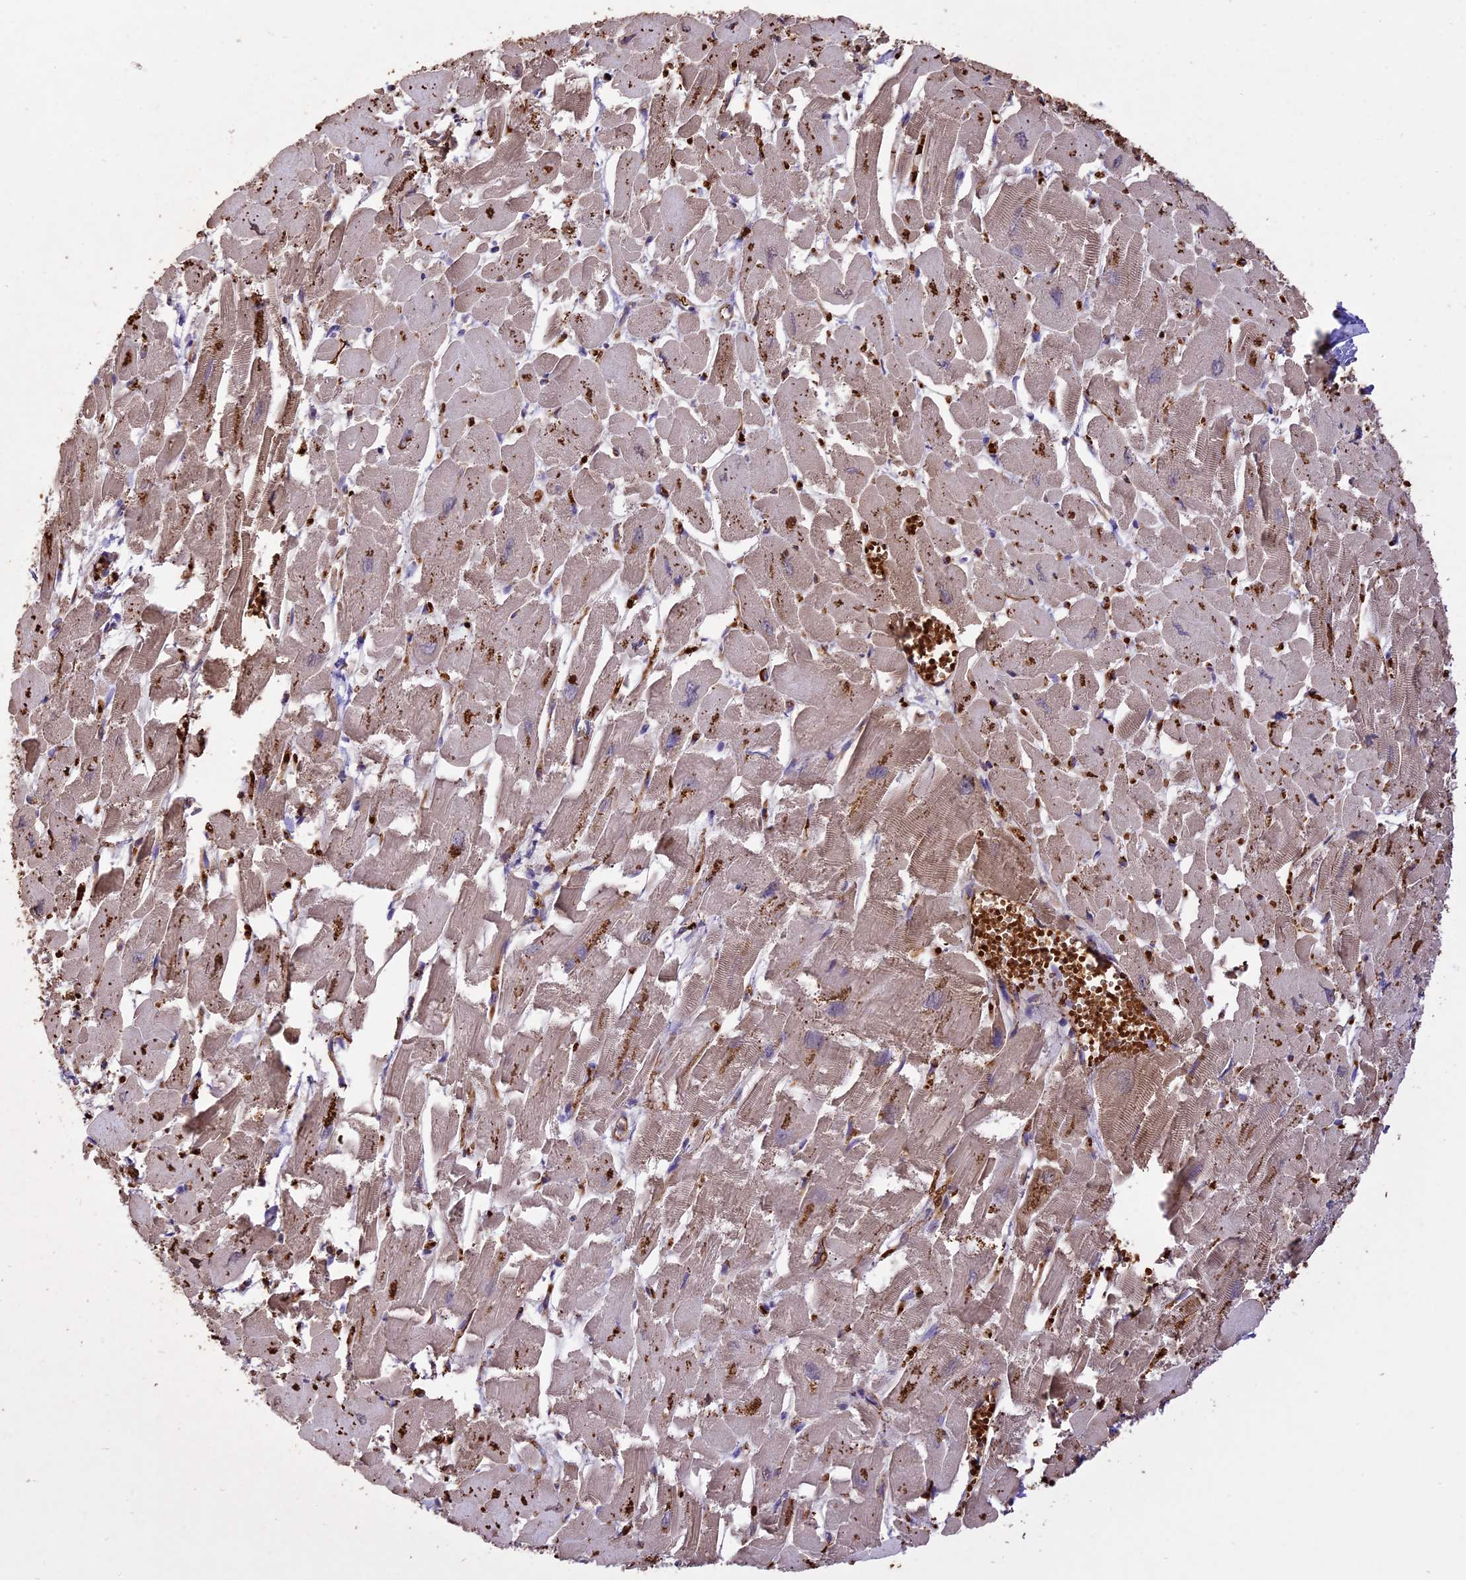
{"staining": {"intensity": "moderate", "quantity": "25%-75%", "location": "cytoplasmic/membranous"}, "tissue": "heart muscle", "cell_type": "Cardiomyocytes", "image_type": "normal", "snomed": [{"axis": "morphology", "description": "Normal tissue, NOS"}, {"axis": "topography", "description": "Heart"}], "caption": "A high-resolution photomicrograph shows immunohistochemistry staining of normal heart muscle, which demonstrates moderate cytoplasmic/membranous expression in about 25%-75% of cardiomyocytes.", "gene": "TTC4", "patient": {"sex": "male", "age": 54}}